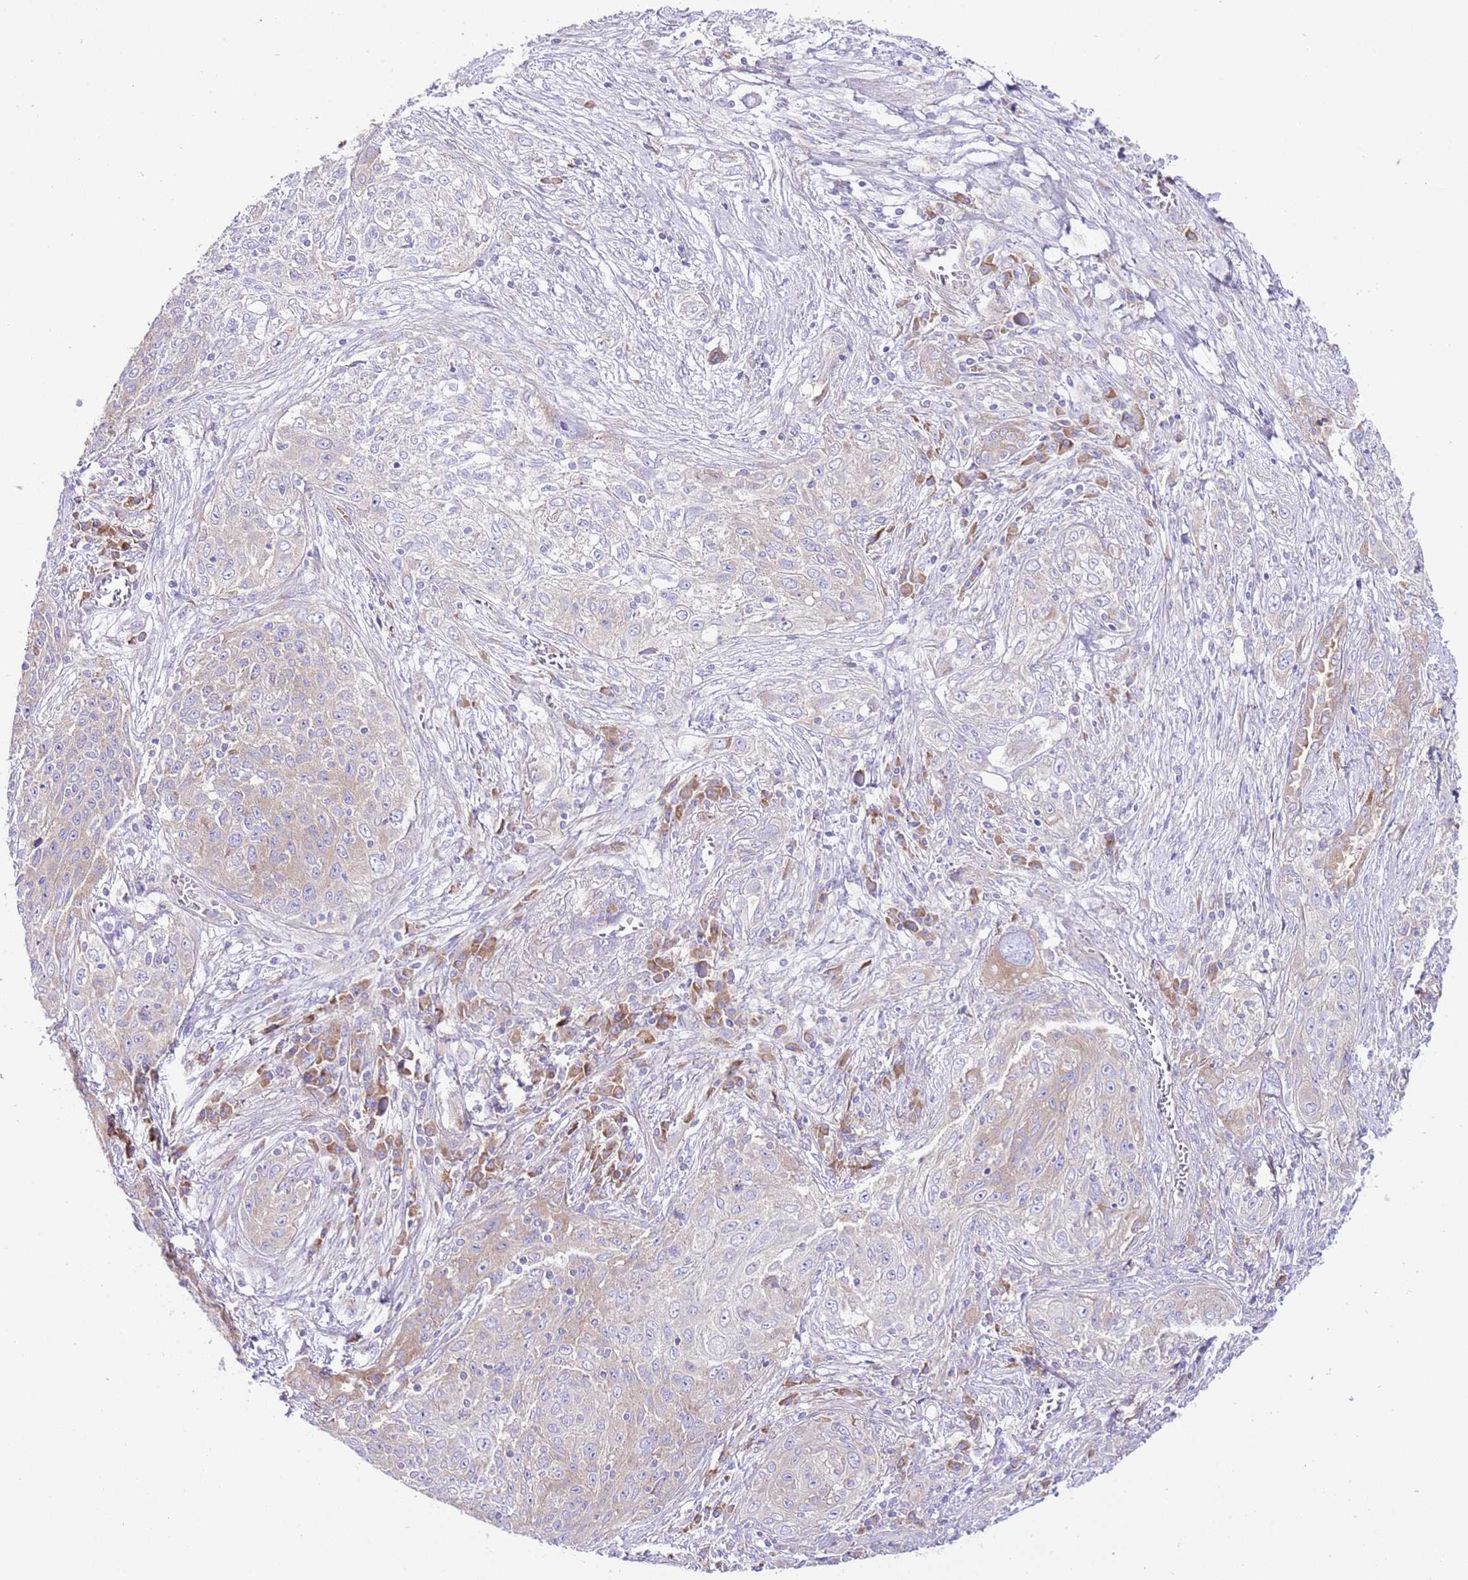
{"staining": {"intensity": "weak", "quantity": "<25%", "location": "cytoplasmic/membranous"}, "tissue": "lung cancer", "cell_type": "Tumor cells", "image_type": "cancer", "snomed": [{"axis": "morphology", "description": "Squamous cell carcinoma, NOS"}, {"axis": "topography", "description": "Lung"}], "caption": "Immunohistochemistry of human lung cancer reveals no positivity in tumor cells.", "gene": "RPS10", "patient": {"sex": "female", "age": 69}}